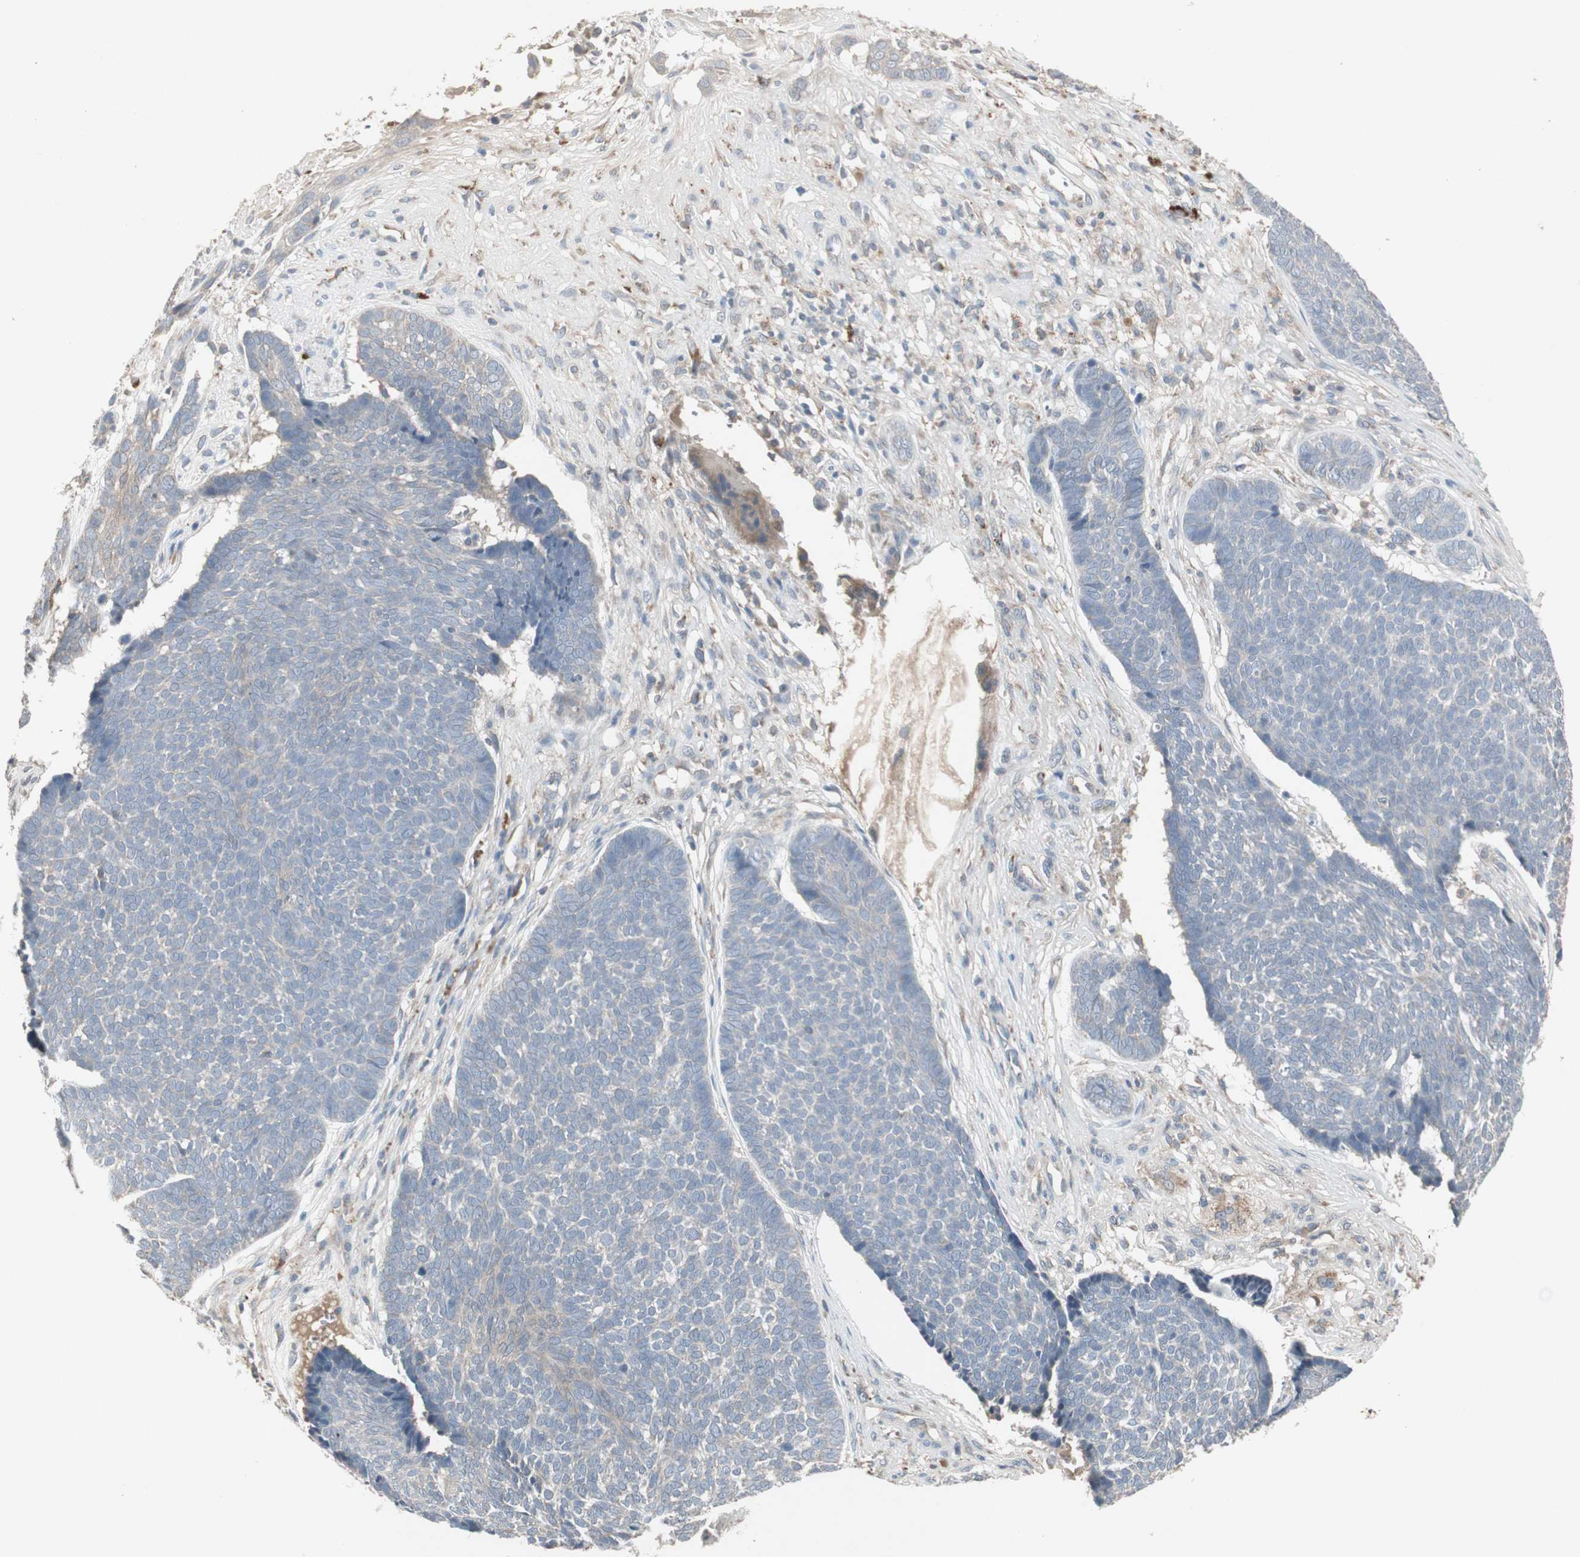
{"staining": {"intensity": "negative", "quantity": "none", "location": "none"}, "tissue": "skin cancer", "cell_type": "Tumor cells", "image_type": "cancer", "snomed": [{"axis": "morphology", "description": "Basal cell carcinoma"}, {"axis": "topography", "description": "Skin"}], "caption": "The micrograph shows no significant expression in tumor cells of skin cancer (basal cell carcinoma). The staining was performed using DAB (3,3'-diaminobenzidine) to visualize the protein expression in brown, while the nuclei were stained in blue with hematoxylin (Magnification: 20x).", "gene": "JMJD7-PLA2G4B", "patient": {"sex": "male", "age": 84}}